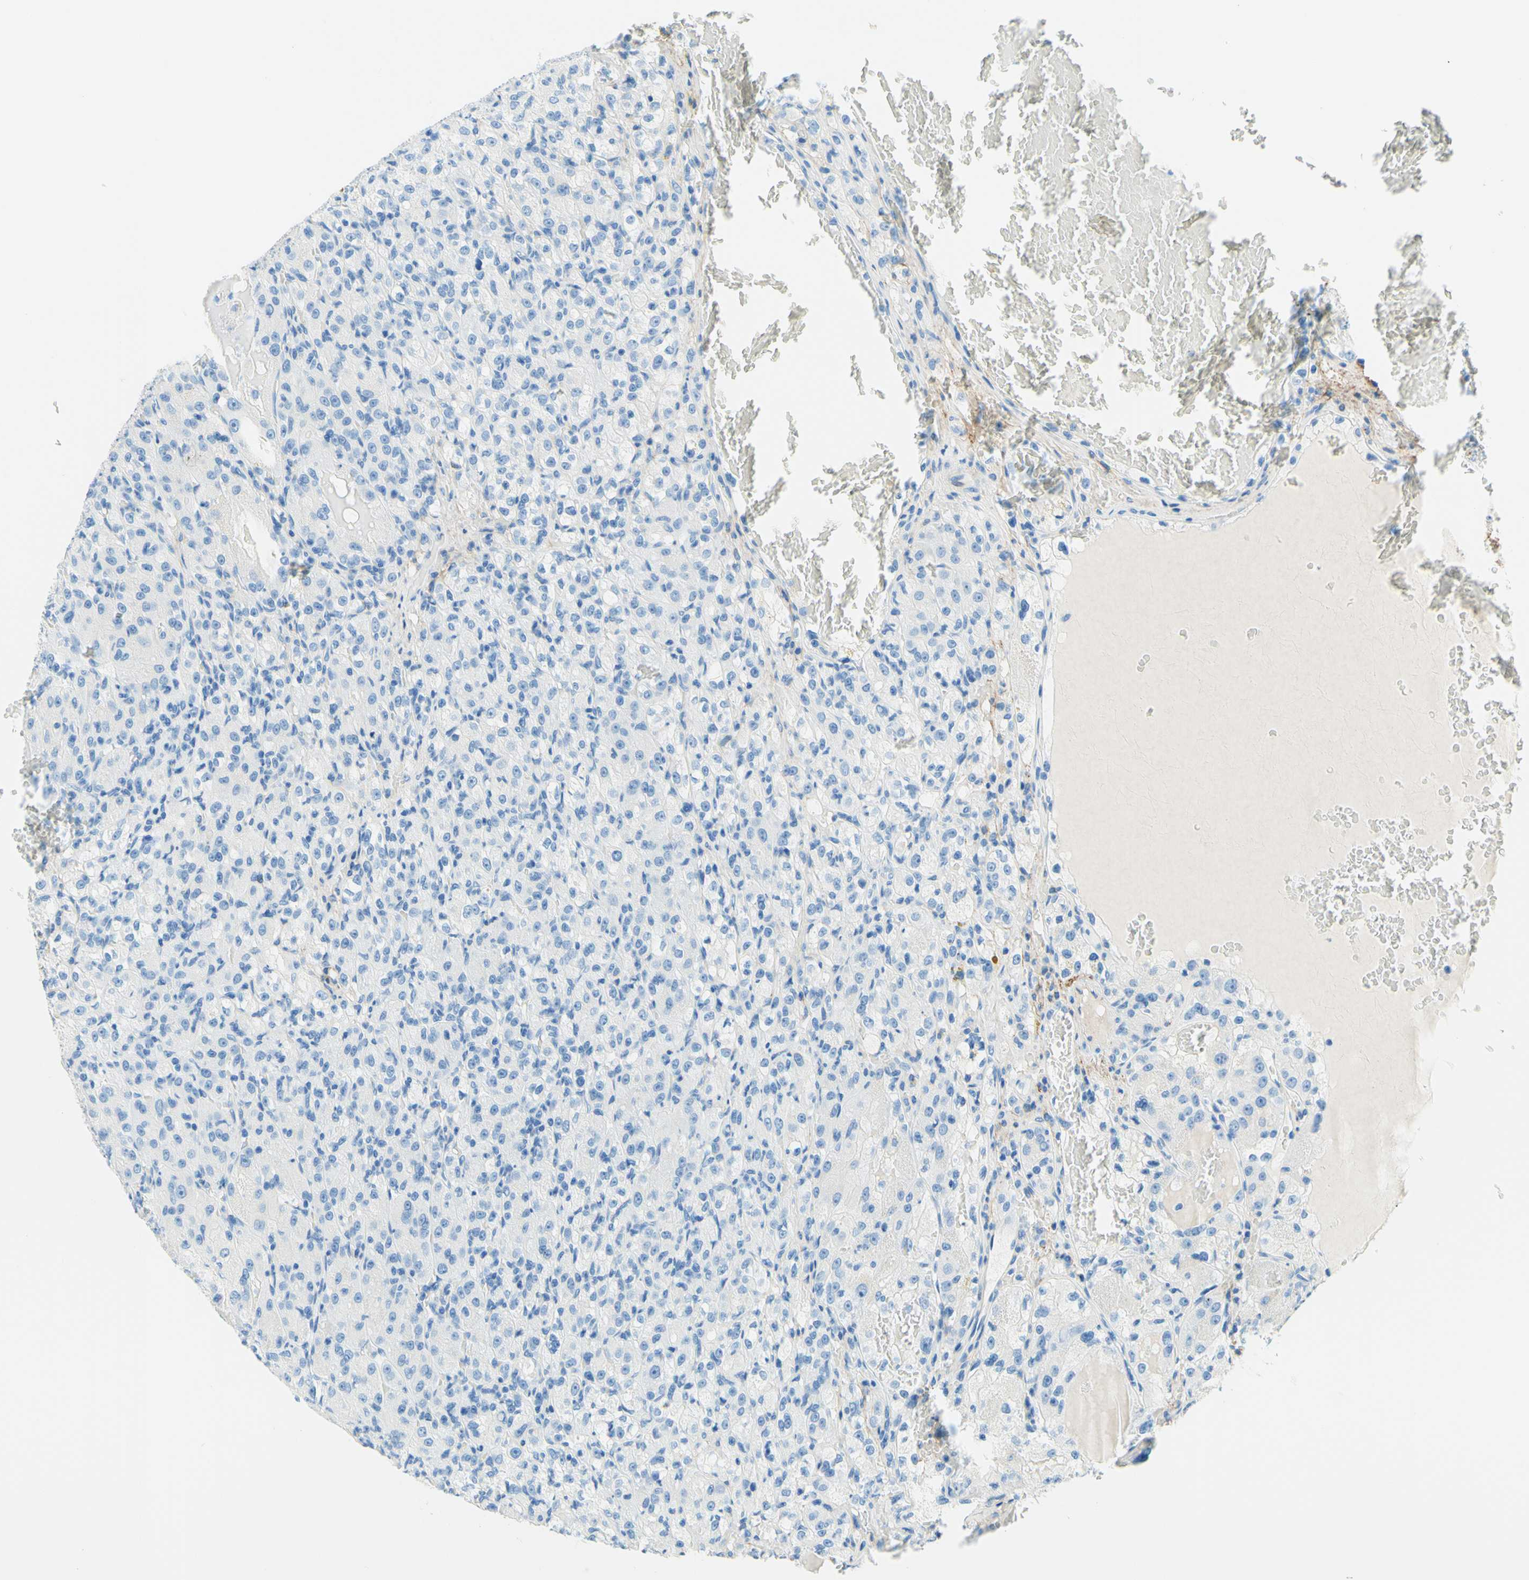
{"staining": {"intensity": "negative", "quantity": "none", "location": "none"}, "tissue": "renal cancer", "cell_type": "Tumor cells", "image_type": "cancer", "snomed": [{"axis": "morphology", "description": "Adenocarcinoma, NOS"}, {"axis": "topography", "description": "Kidney"}], "caption": "DAB immunohistochemical staining of human renal cancer (adenocarcinoma) demonstrates no significant positivity in tumor cells.", "gene": "MFAP5", "patient": {"sex": "male", "age": 61}}